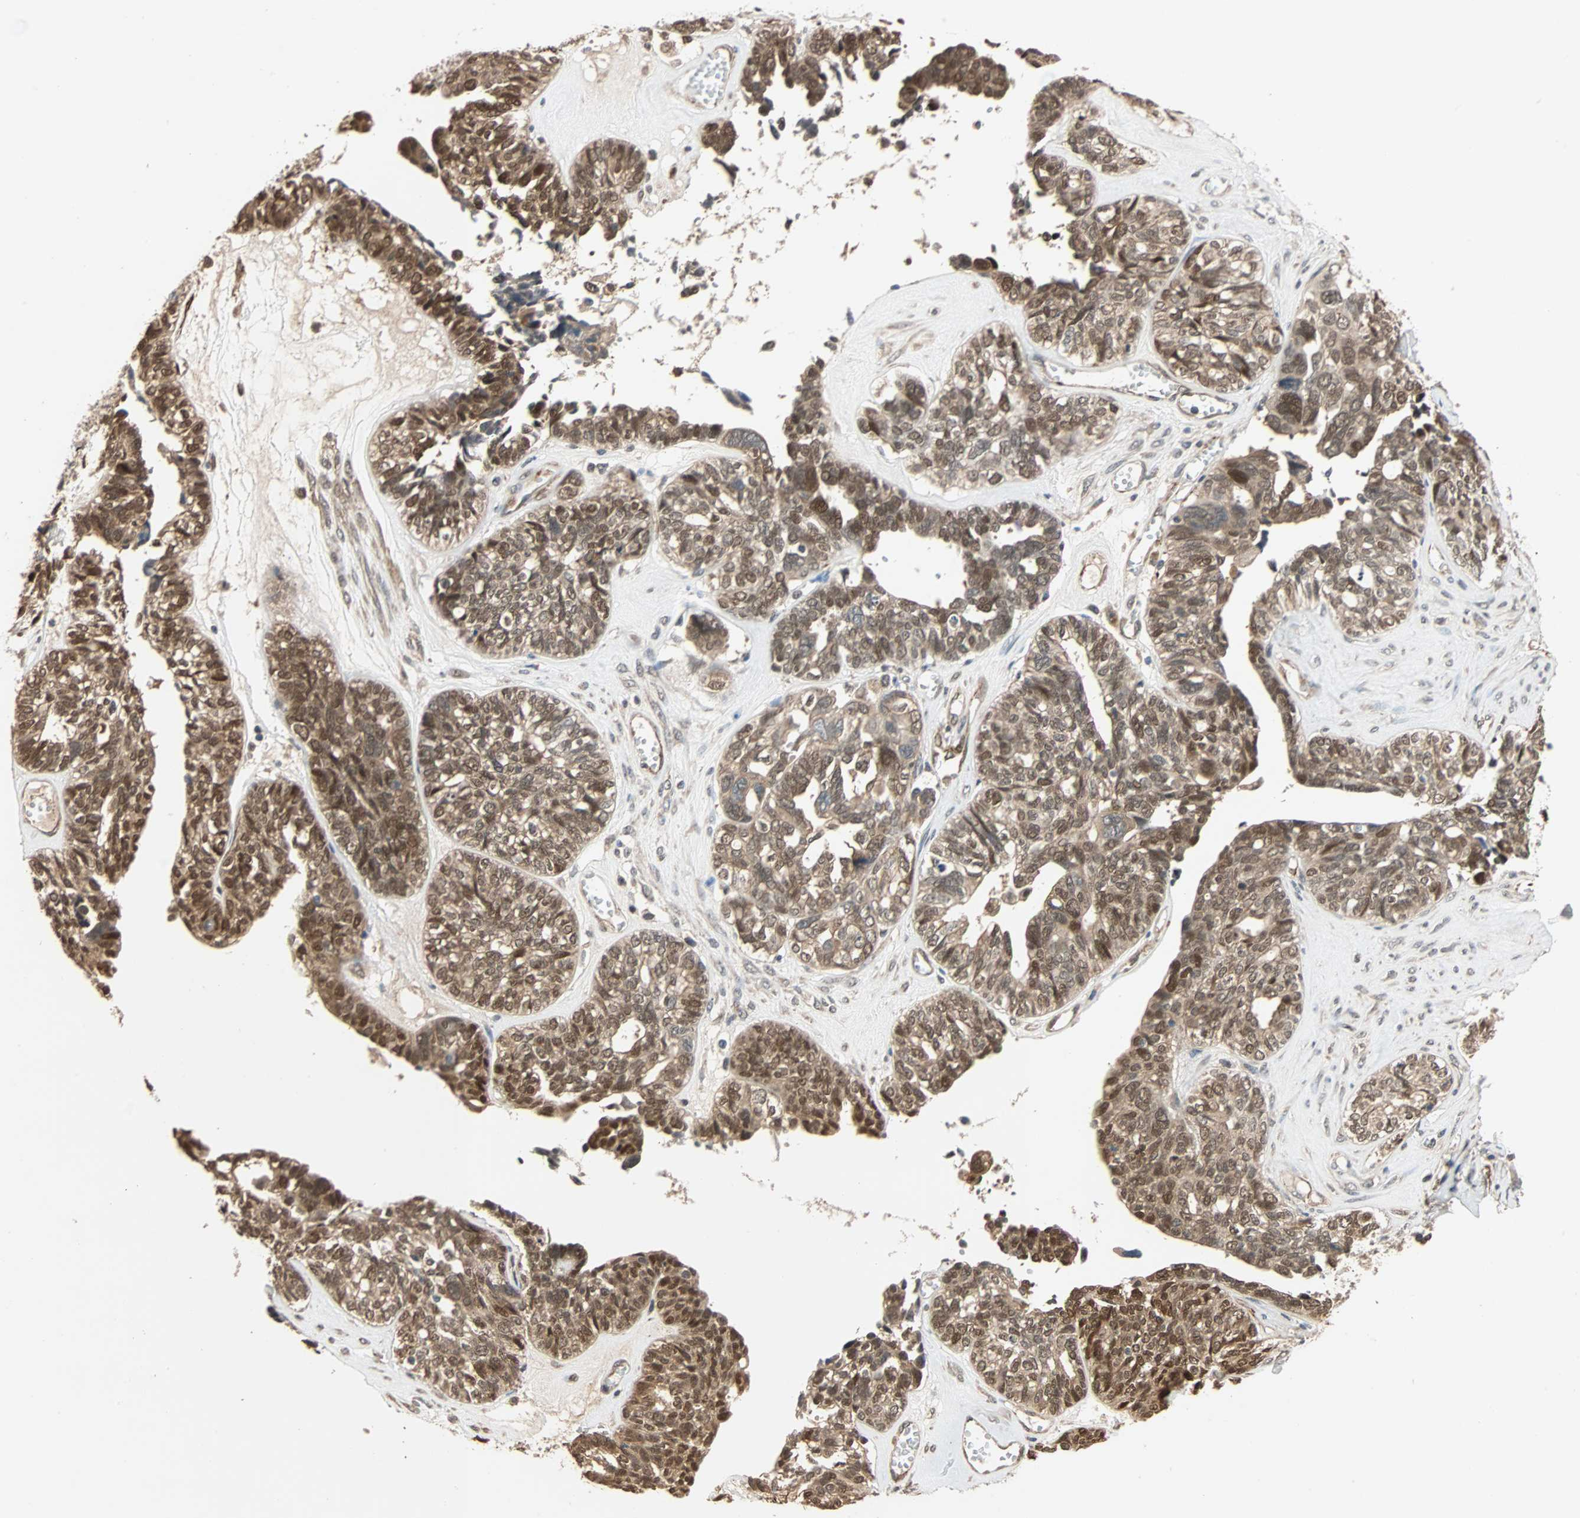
{"staining": {"intensity": "moderate", "quantity": ">75%", "location": "cytoplasmic/membranous,nuclear"}, "tissue": "ovarian cancer", "cell_type": "Tumor cells", "image_type": "cancer", "snomed": [{"axis": "morphology", "description": "Cystadenocarcinoma, serous, NOS"}, {"axis": "topography", "description": "Ovary"}], "caption": "An immunohistochemistry (IHC) photomicrograph of tumor tissue is shown. Protein staining in brown highlights moderate cytoplasmic/membranous and nuclear positivity in ovarian cancer within tumor cells.", "gene": "QSER1", "patient": {"sex": "female", "age": 79}}